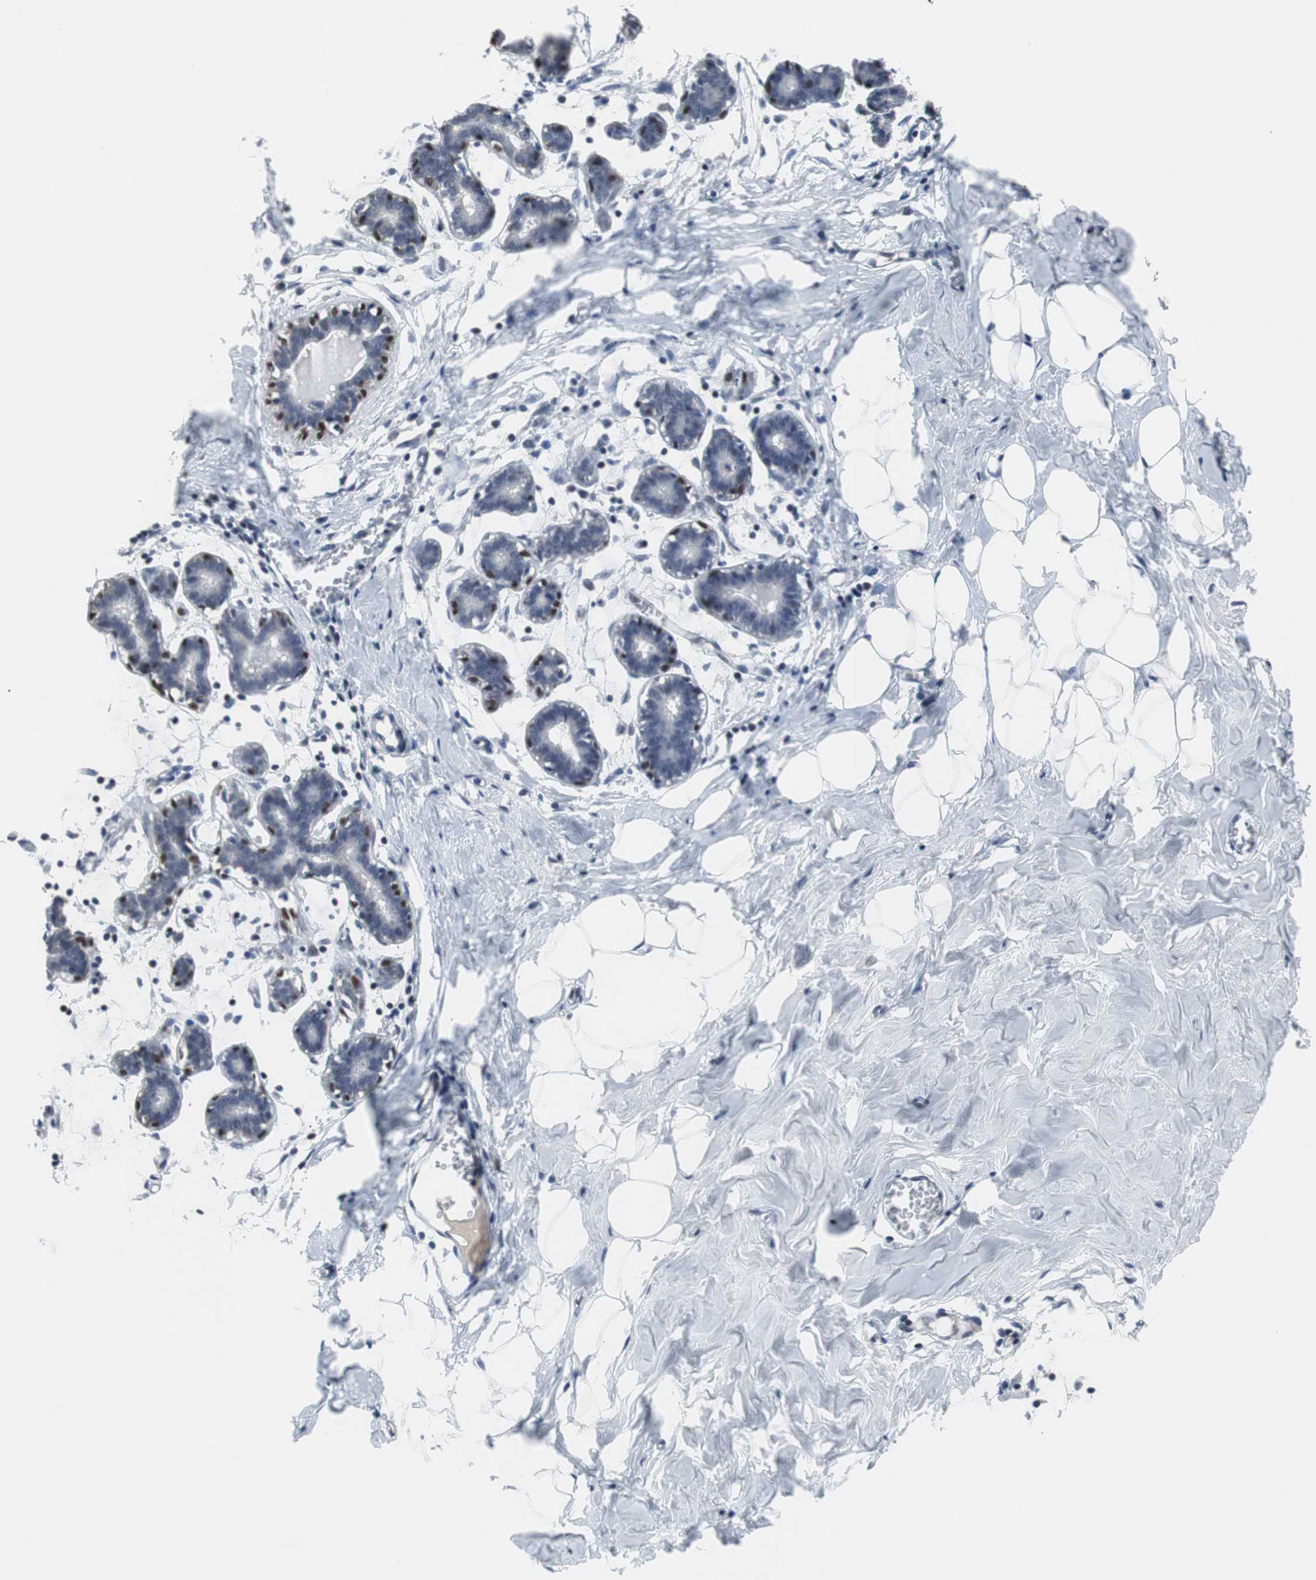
{"staining": {"intensity": "negative", "quantity": "none", "location": "none"}, "tissue": "breast", "cell_type": "Adipocytes", "image_type": "normal", "snomed": [{"axis": "morphology", "description": "Normal tissue, NOS"}, {"axis": "topography", "description": "Breast"}], "caption": "The photomicrograph demonstrates no significant staining in adipocytes of breast. The staining is performed using DAB brown chromogen with nuclei counter-stained in using hematoxylin.", "gene": "TP63", "patient": {"sex": "female", "age": 27}}